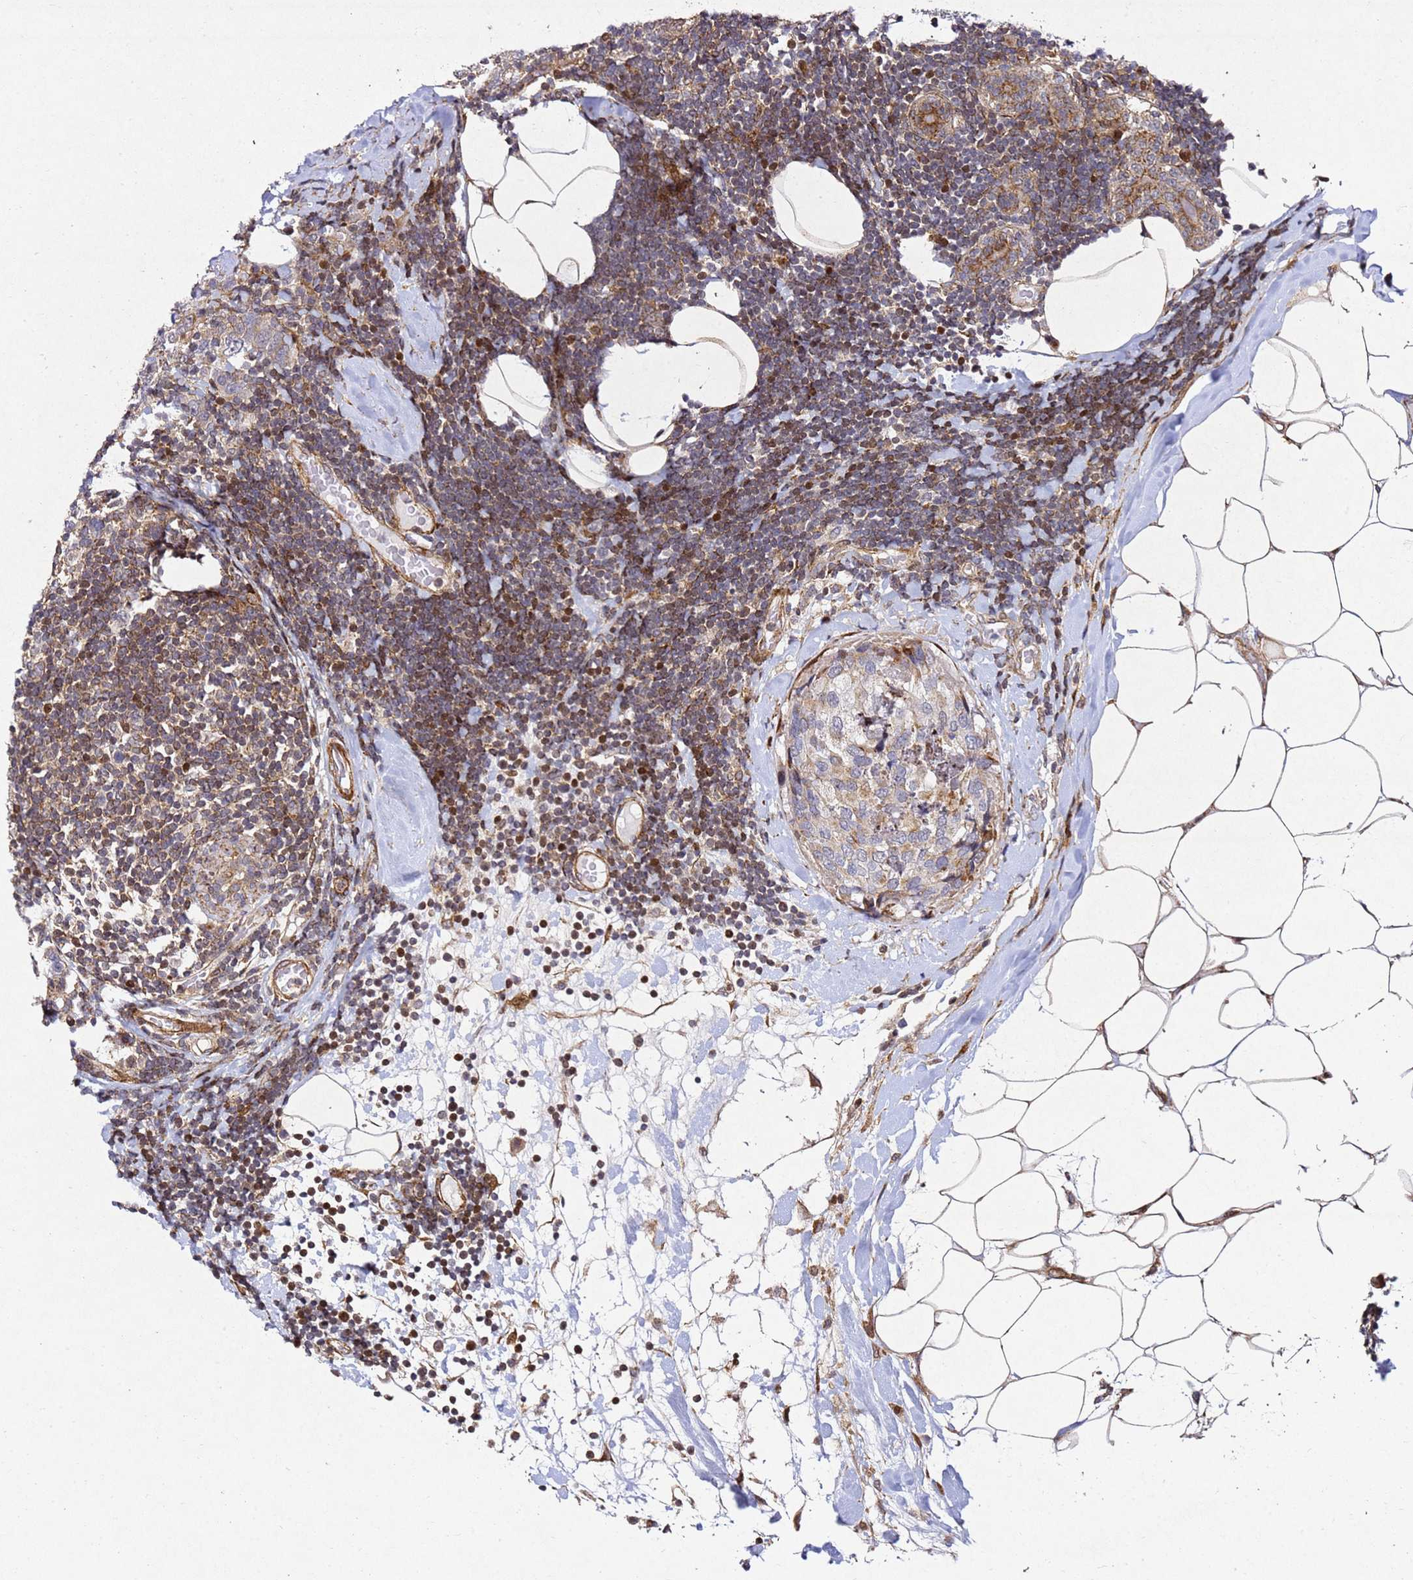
{"staining": {"intensity": "weak", "quantity": "25%-75%", "location": "cytoplasmic/membranous"}, "tissue": "breast cancer", "cell_type": "Tumor cells", "image_type": "cancer", "snomed": [{"axis": "morphology", "description": "Lobular carcinoma"}, {"axis": "topography", "description": "Breast"}], "caption": "A brown stain labels weak cytoplasmic/membranous positivity of a protein in breast cancer tumor cells.", "gene": "ZNF296", "patient": {"sex": "female", "age": 59}}